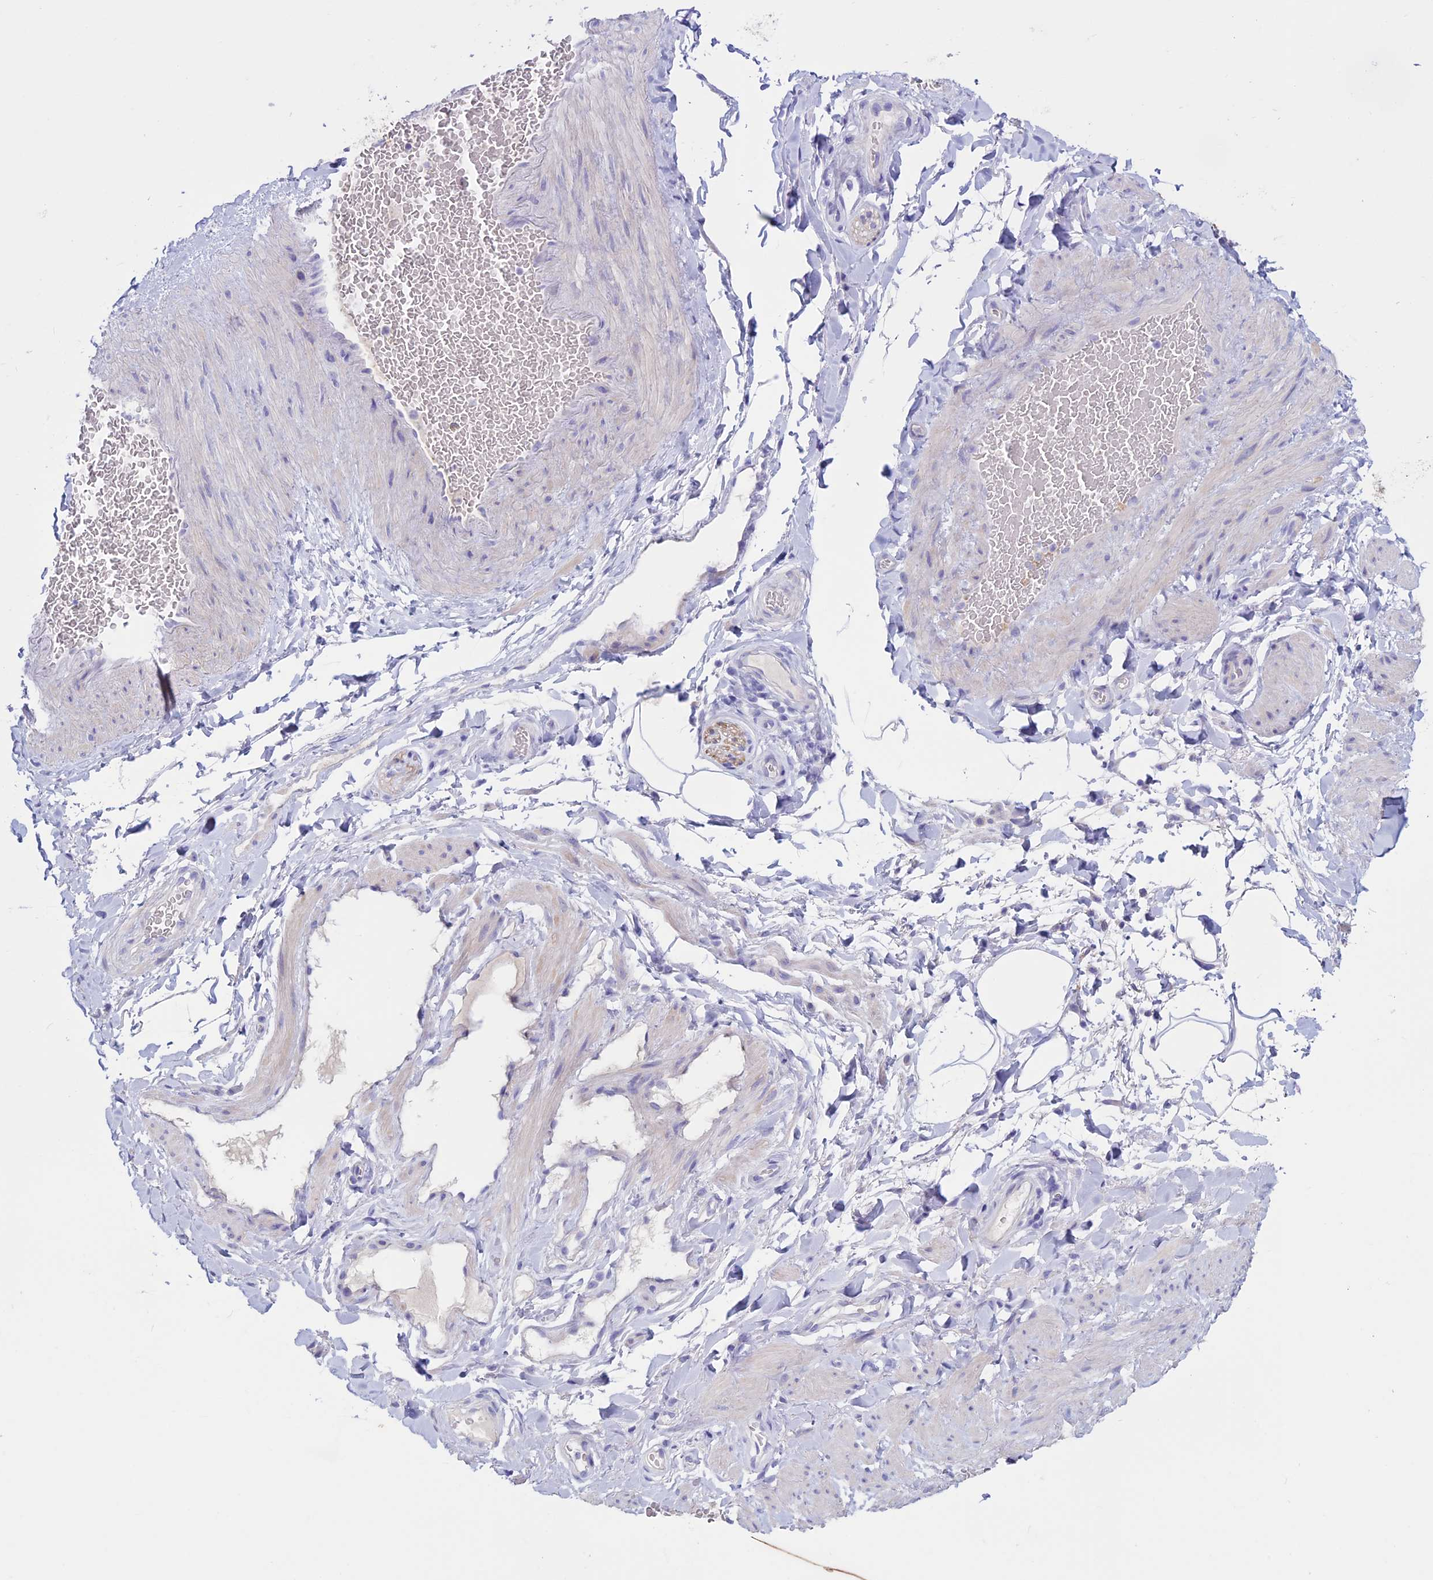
{"staining": {"intensity": "negative", "quantity": "none", "location": "none"}, "tissue": "adipose tissue", "cell_type": "Adipocytes", "image_type": "normal", "snomed": [{"axis": "morphology", "description": "Normal tissue, NOS"}, {"axis": "topography", "description": "Soft tissue"}, {"axis": "topography", "description": "Vascular tissue"}], "caption": "Adipose tissue stained for a protein using immunohistochemistry (IHC) exhibits no expression adipocytes.", "gene": "CLEC2L", "patient": {"sex": "male", "age": 54}}